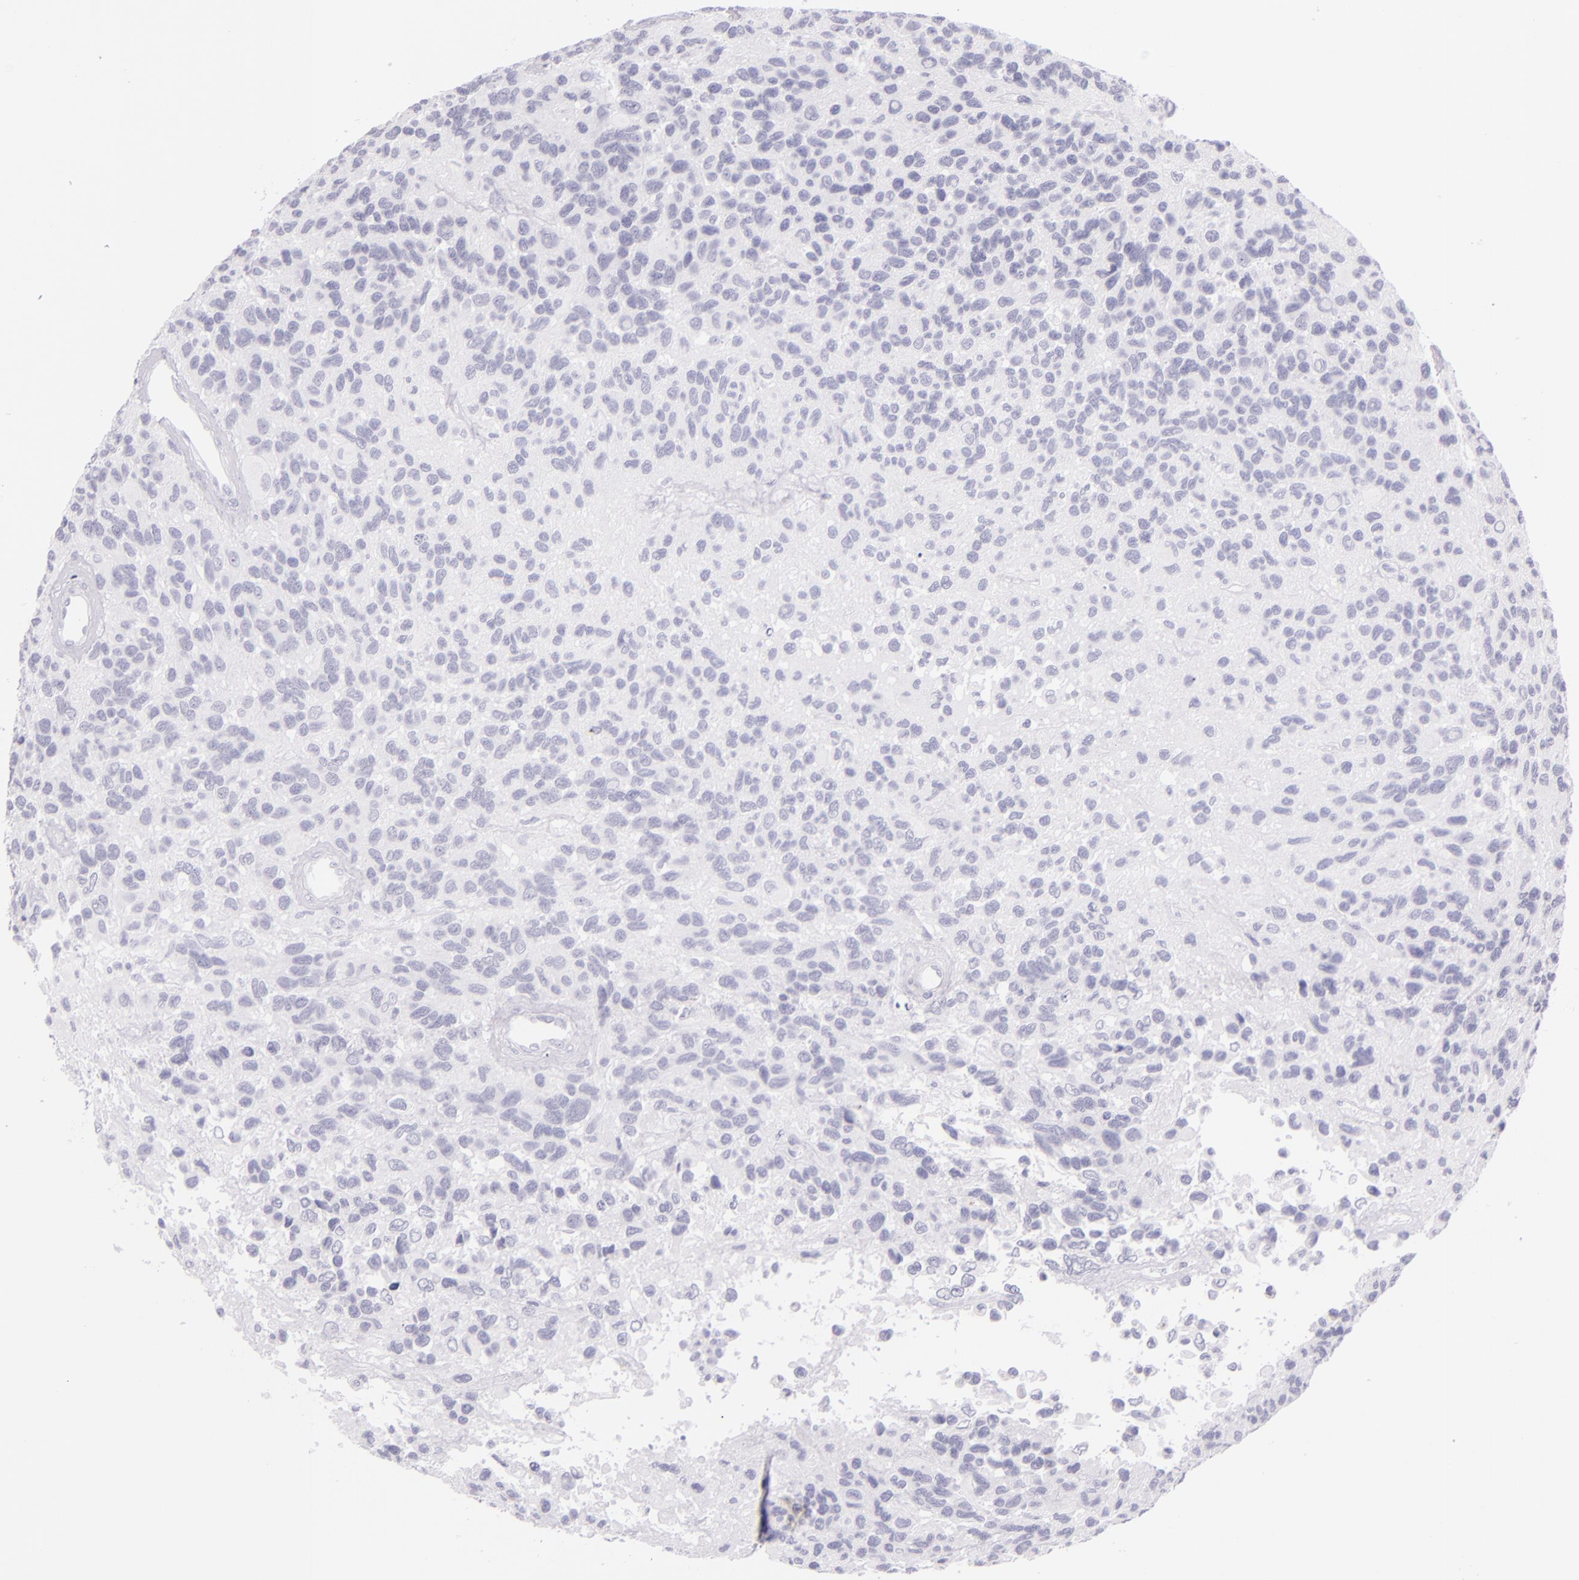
{"staining": {"intensity": "negative", "quantity": "none", "location": "none"}, "tissue": "glioma", "cell_type": "Tumor cells", "image_type": "cancer", "snomed": [{"axis": "morphology", "description": "Glioma, malignant, High grade"}, {"axis": "topography", "description": "Brain"}], "caption": "Tumor cells show no significant positivity in high-grade glioma (malignant). (DAB immunohistochemistry with hematoxylin counter stain).", "gene": "SELP", "patient": {"sex": "male", "age": 77}}